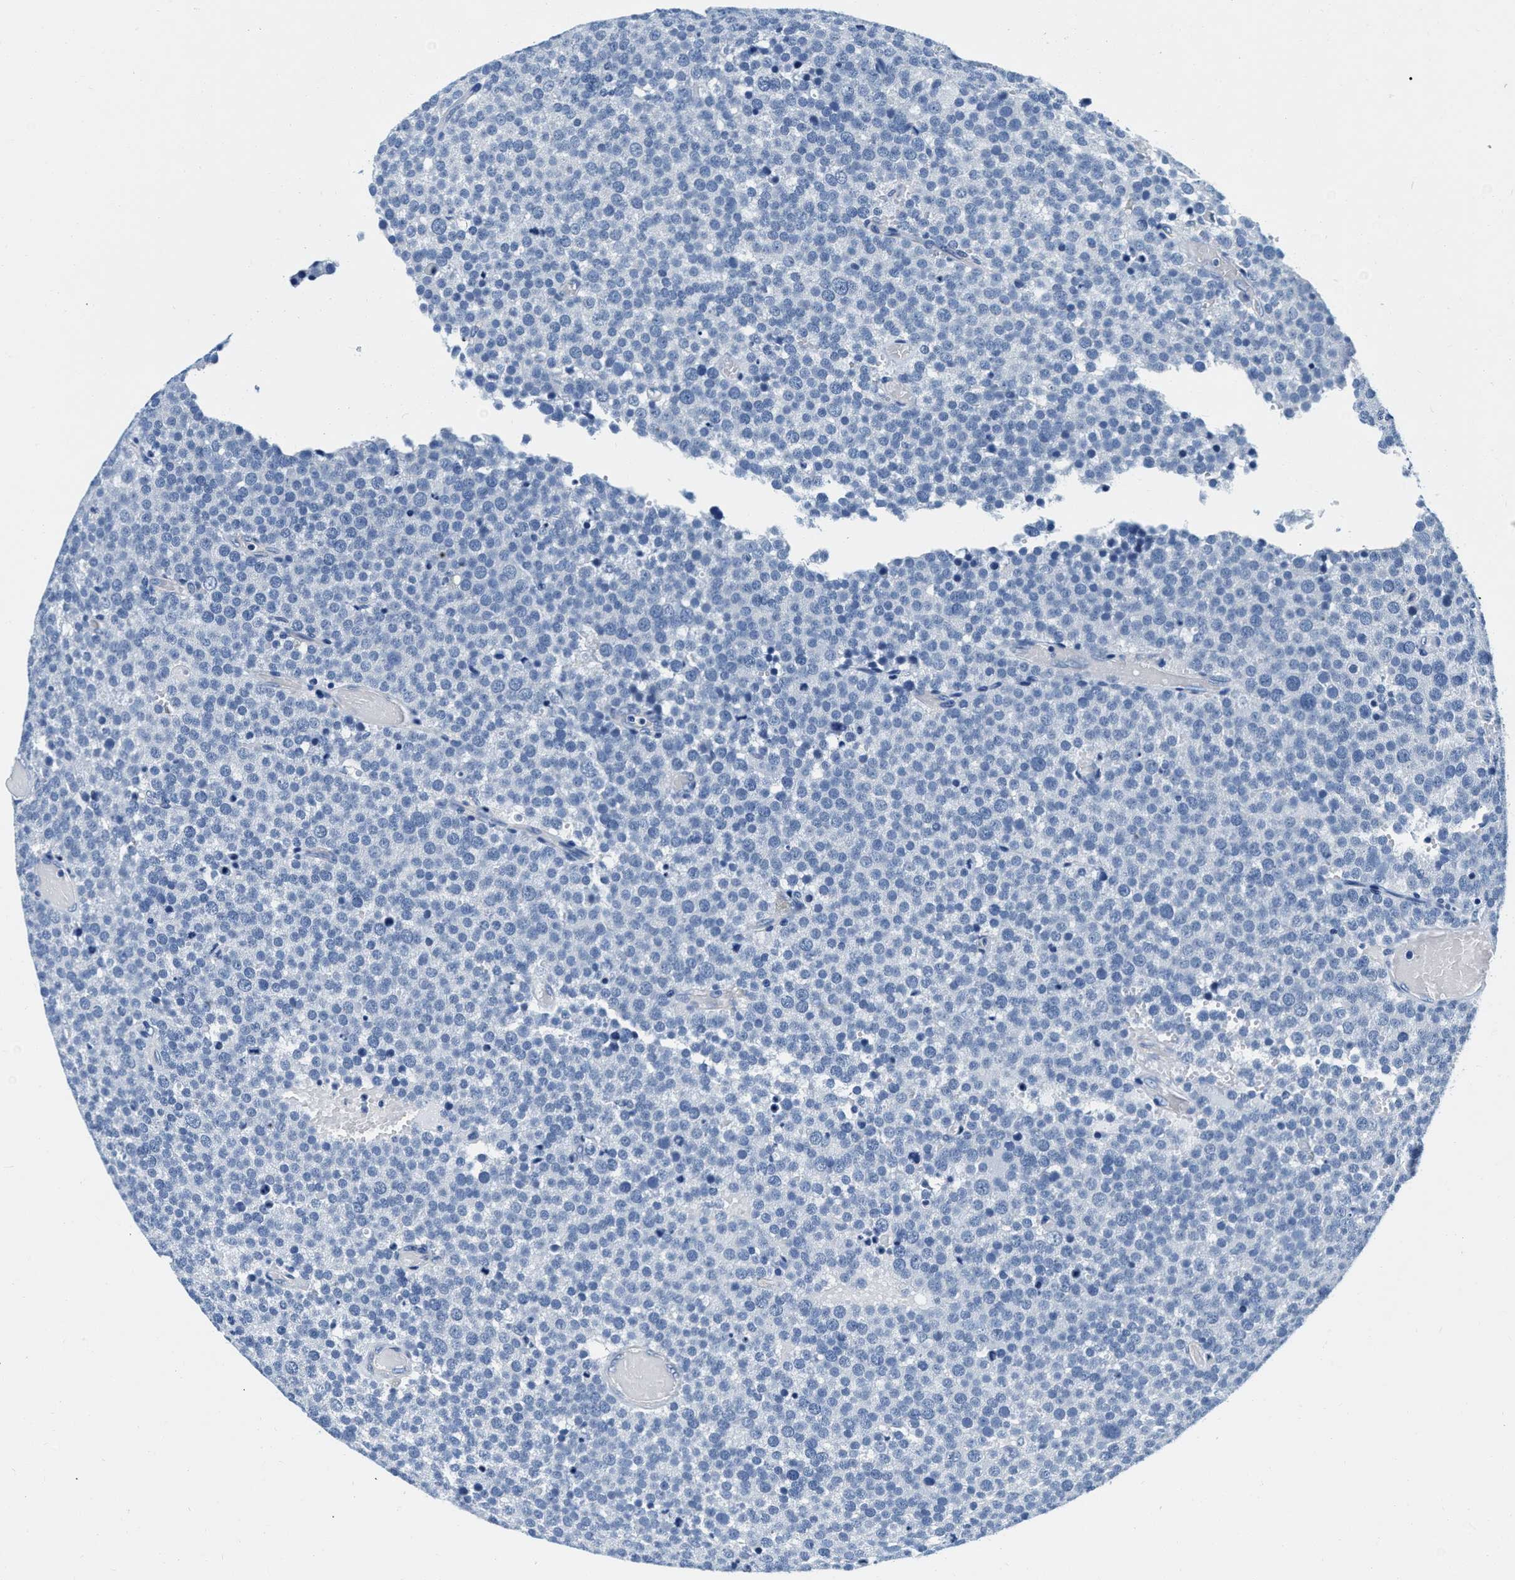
{"staining": {"intensity": "negative", "quantity": "none", "location": "none"}, "tissue": "testis cancer", "cell_type": "Tumor cells", "image_type": "cancer", "snomed": [{"axis": "morphology", "description": "Normal tissue, NOS"}, {"axis": "morphology", "description": "Seminoma, NOS"}, {"axis": "topography", "description": "Testis"}], "caption": "IHC of human testis seminoma reveals no expression in tumor cells. (Stains: DAB IHC with hematoxylin counter stain, Microscopy: brightfield microscopy at high magnification).", "gene": "EIF2AK2", "patient": {"sex": "male", "age": 71}}